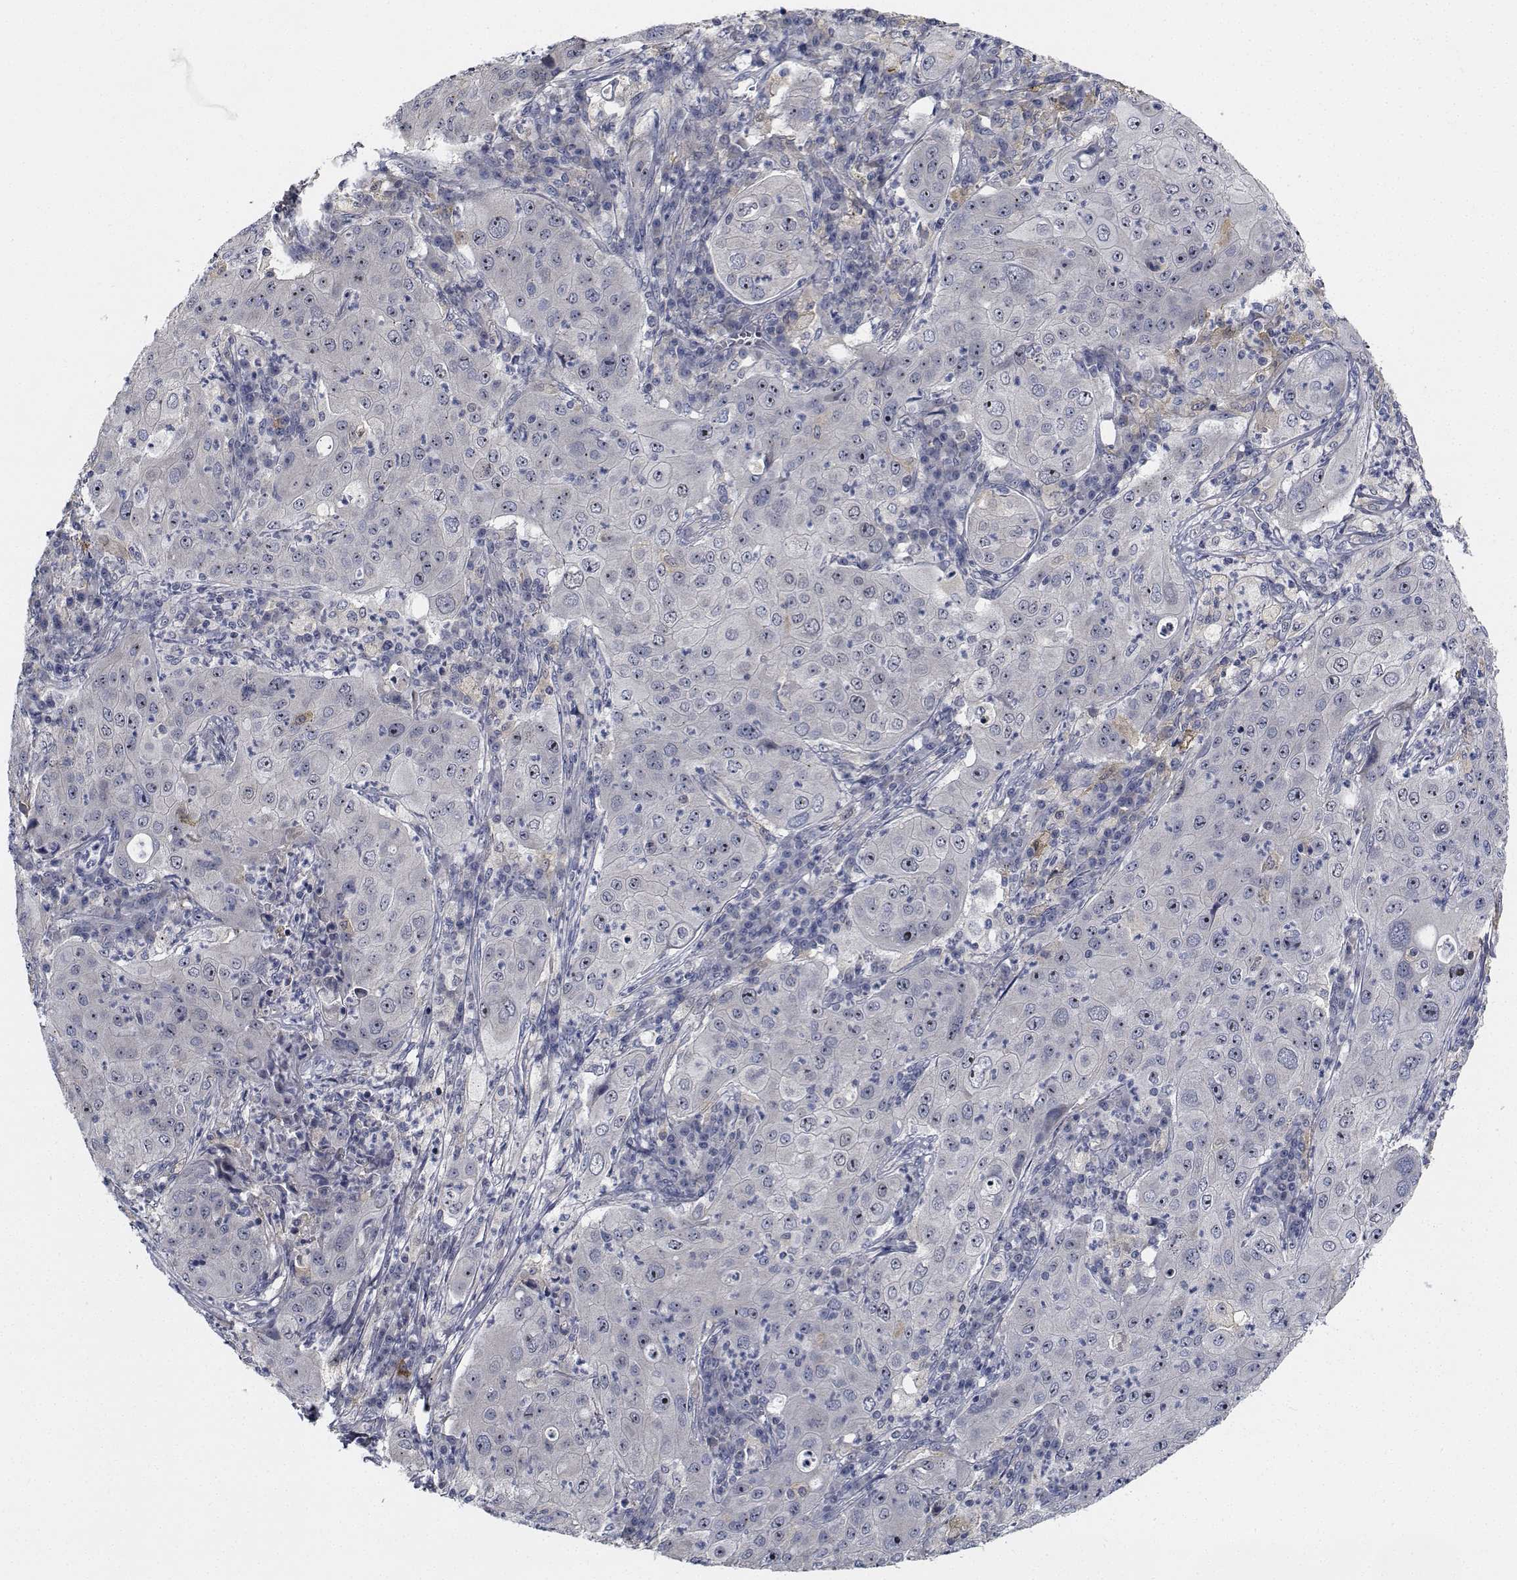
{"staining": {"intensity": "moderate", "quantity": "25%-75%", "location": "nuclear"}, "tissue": "lung cancer", "cell_type": "Tumor cells", "image_type": "cancer", "snomed": [{"axis": "morphology", "description": "Squamous cell carcinoma, NOS"}, {"axis": "topography", "description": "Lung"}], "caption": "A histopathology image of human lung cancer stained for a protein displays moderate nuclear brown staining in tumor cells. The staining was performed using DAB to visualize the protein expression in brown, while the nuclei were stained in blue with hematoxylin (Magnification: 20x).", "gene": "NVL", "patient": {"sex": "female", "age": 59}}